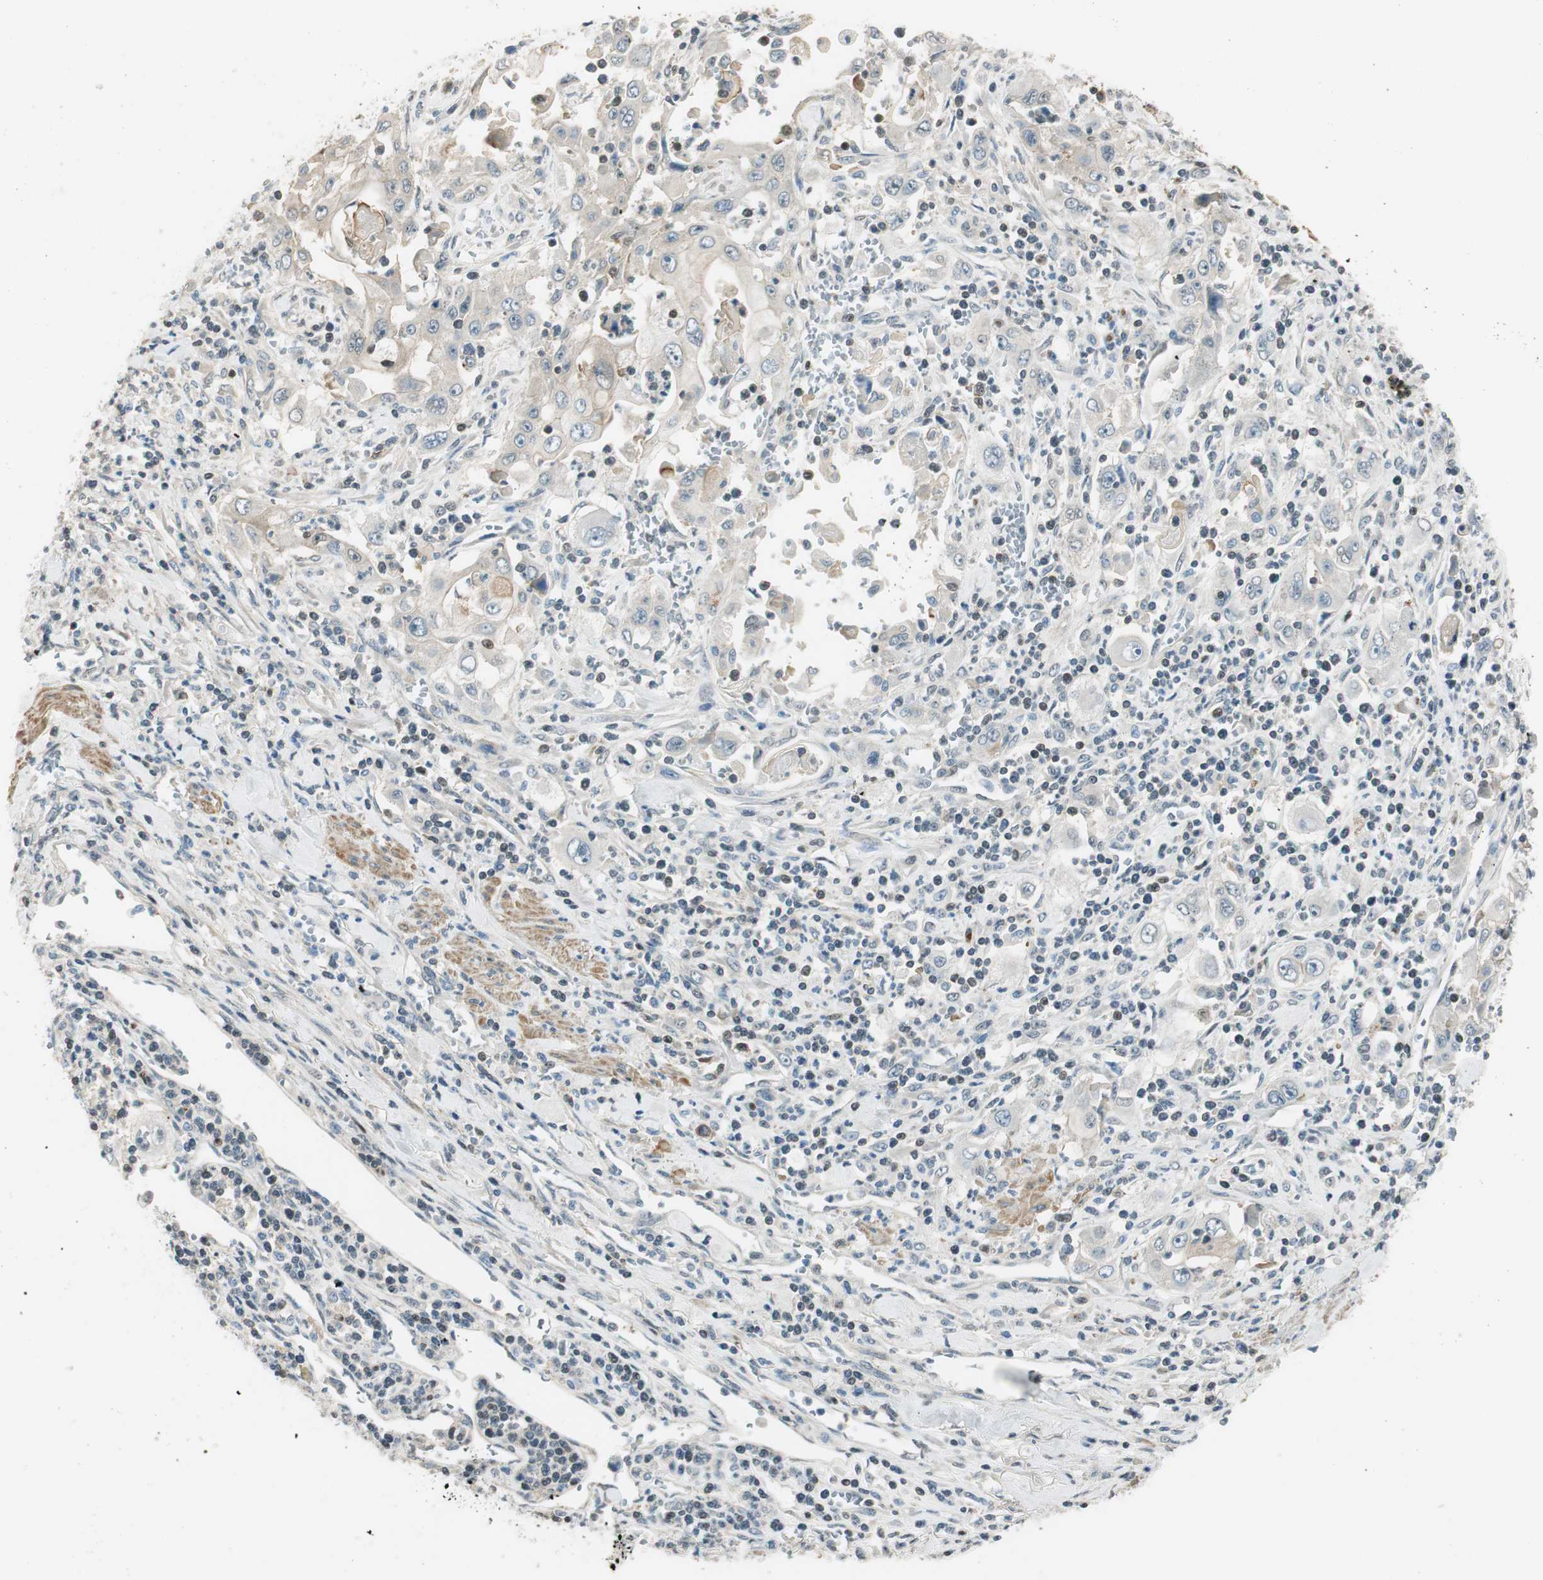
{"staining": {"intensity": "negative", "quantity": "none", "location": "none"}, "tissue": "pancreatic cancer", "cell_type": "Tumor cells", "image_type": "cancer", "snomed": [{"axis": "morphology", "description": "Adenocarcinoma, NOS"}, {"axis": "topography", "description": "Pancreas"}], "caption": "High magnification brightfield microscopy of pancreatic cancer stained with DAB (3,3'-diaminobenzidine) (brown) and counterstained with hematoxylin (blue): tumor cells show no significant staining.", "gene": "PI4K2B", "patient": {"sex": "male", "age": 70}}